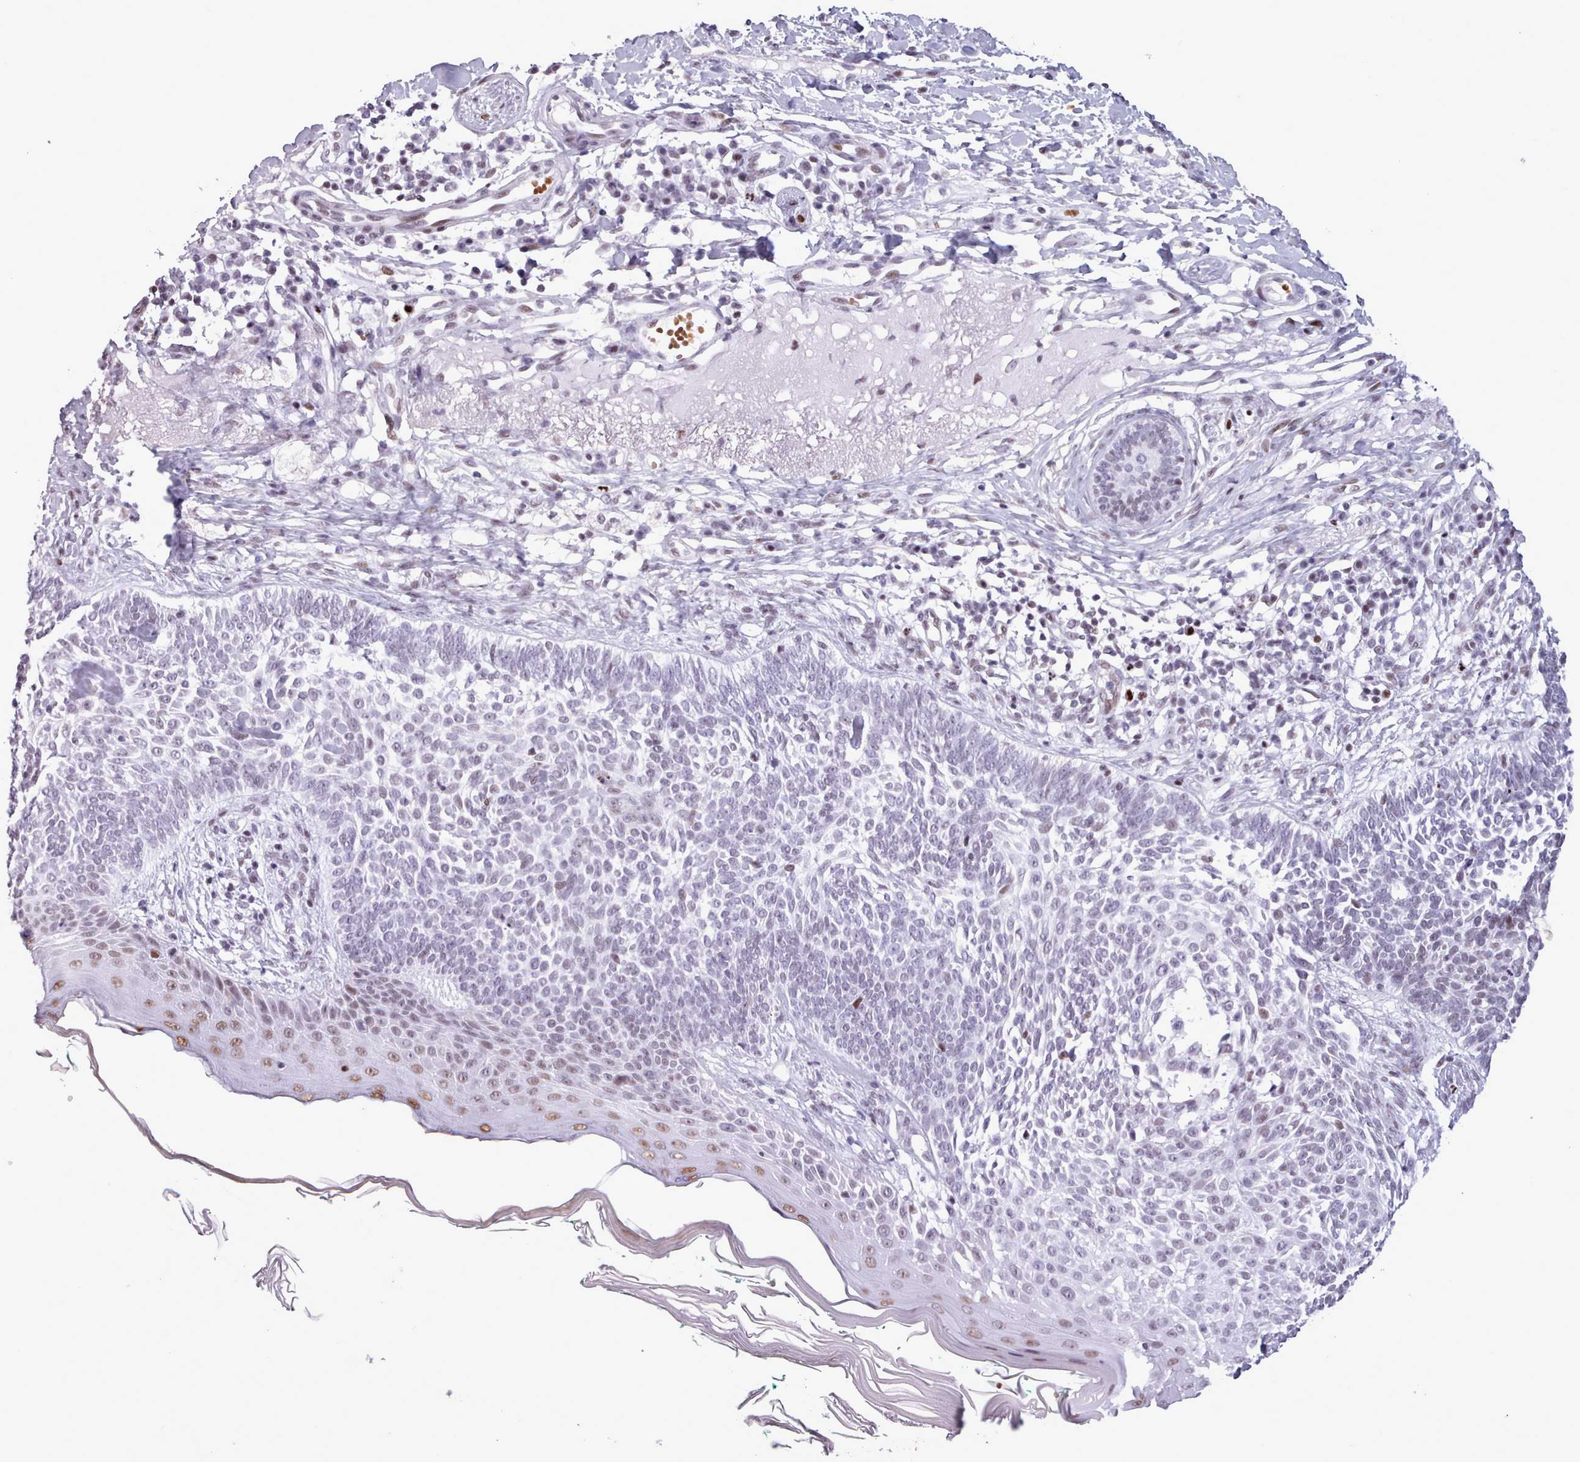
{"staining": {"intensity": "negative", "quantity": "none", "location": "none"}, "tissue": "skin cancer", "cell_type": "Tumor cells", "image_type": "cancer", "snomed": [{"axis": "morphology", "description": "Basal cell carcinoma"}, {"axis": "topography", "description": "Skin"}], "caption": "Human skin cancer stained for a protein using immunohistochemistry (IHC) displays no staining in tumor cells.", "gene": "SRSF4", "patient": {"sex": "male", "age": 72}}